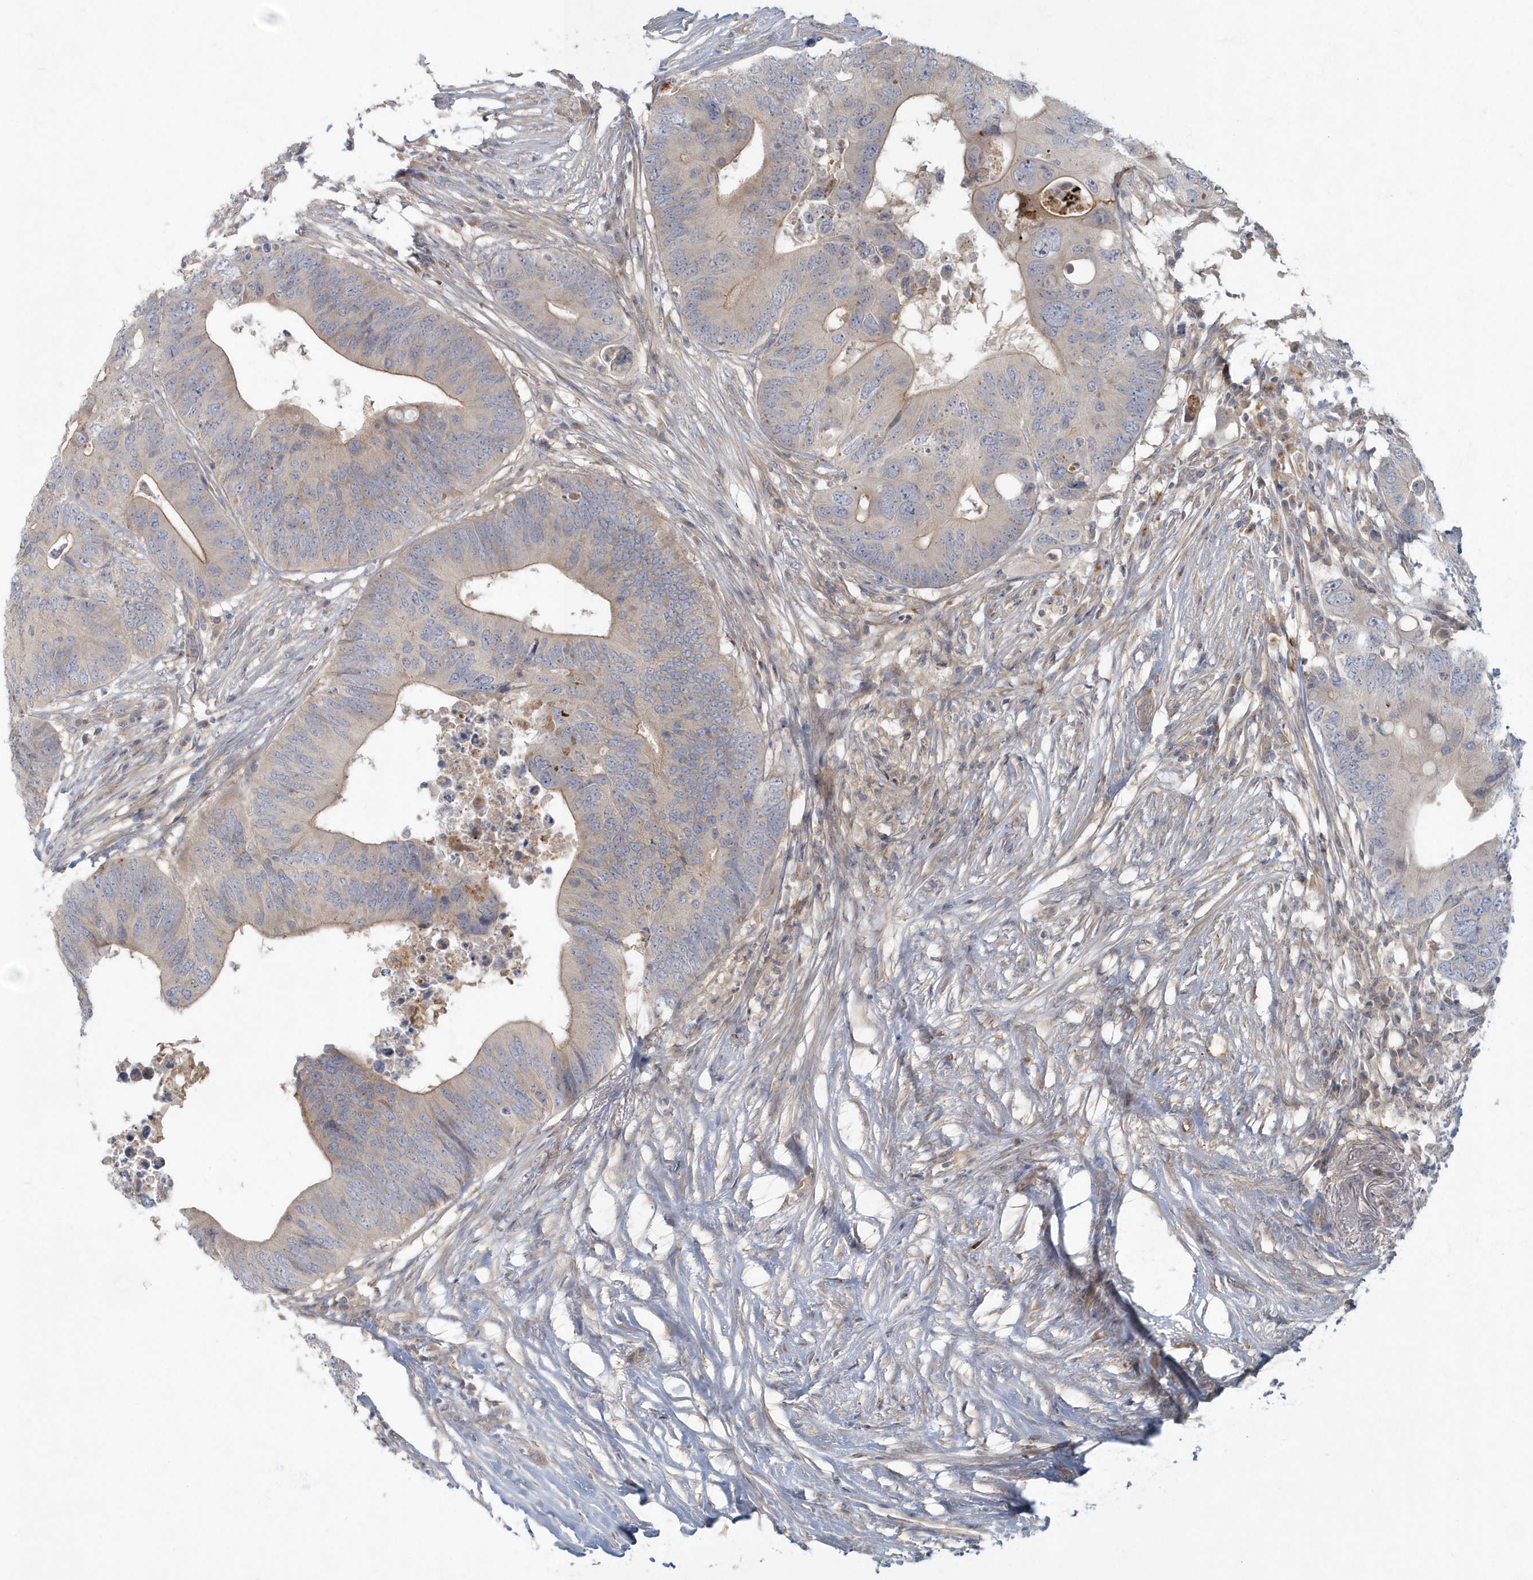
{"staining": {"intensity": "weak", "quantity": "25%-75%", "location": "cytoplasmic/membranous"}, "tissue": "colorectal cancer", "cell_type": "Tumor cells", "image_type": "cancer", "snomed": [{"axis": "morphology", "description": "Adenocarcinoma, NOS"}, {"axis": "topography", "description": "Colon"}], "caption": "Immunohistochemistry (IHC) photomicrograph of human colorectal cancer stained for a protein (brown), which reveals low levels of weak cytoplasmic/membranous positivity in about 25%-75% of tumor cells.", "gene": "ARHGEF38", "patient": {"sex": "male", "age": 71}}